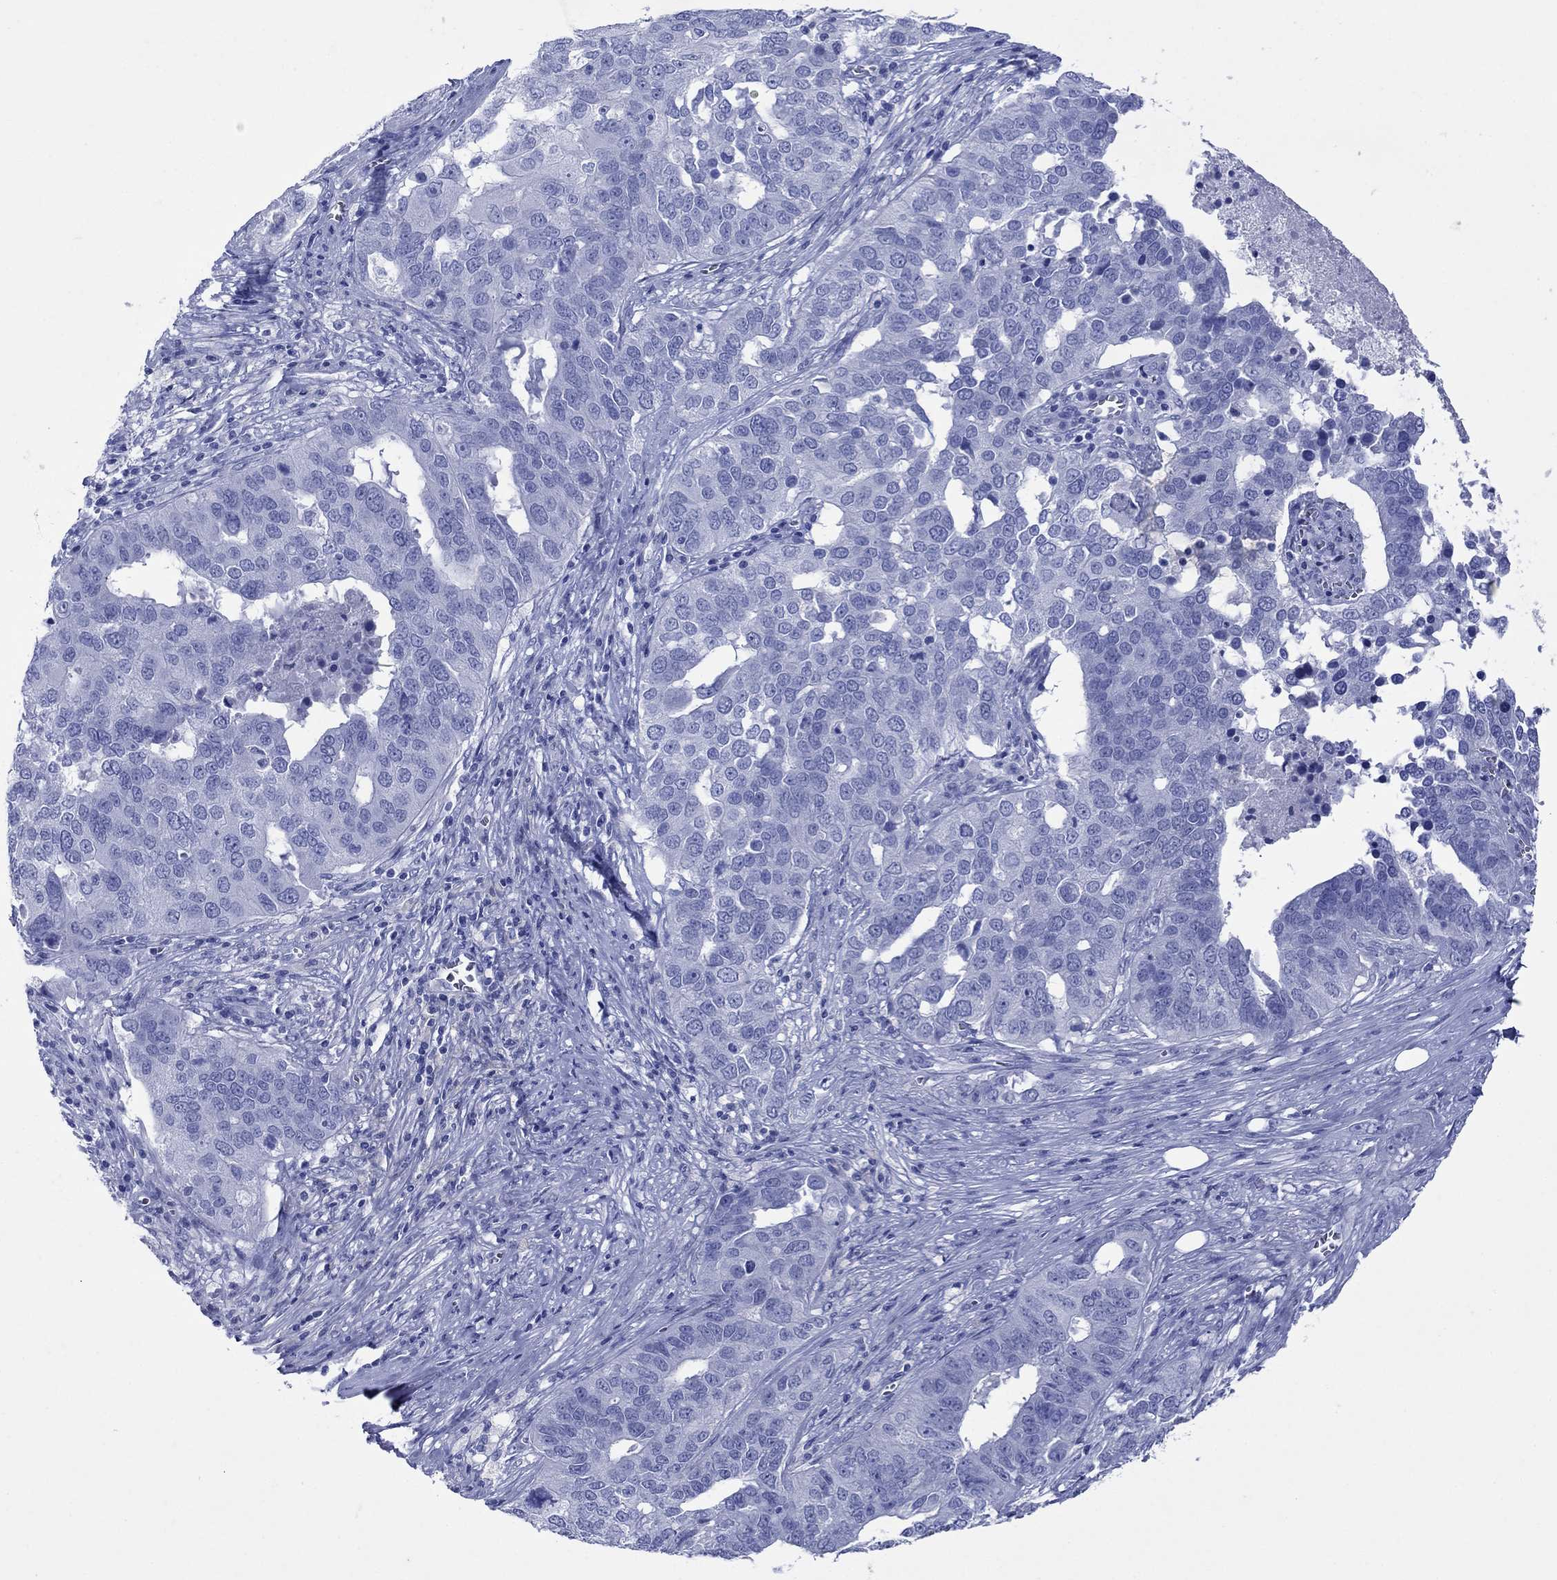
{"staining": {"intensity": "negative", "quantity": "none", "location": "none"}, "tissue": "ovarian cancer", "cell_type": "Tumor cells", "image_type": "cancer", "snomed": [{"axis": "morphology", "description": "Carcinoma, endometroid"}, {"axis": "topography", "description": "Soft tissue"}, {"axis": "topography", "description": "Ovary"}], "caption": "There is no significant expression in tumor cells of ovarian cancer. (DAB (3,3'-diaminobenzidine) immunohistochemistry with hematoxylin counter stain).", "gene": "ATP4A", "patient": {"sex": "female", "age": 52}}